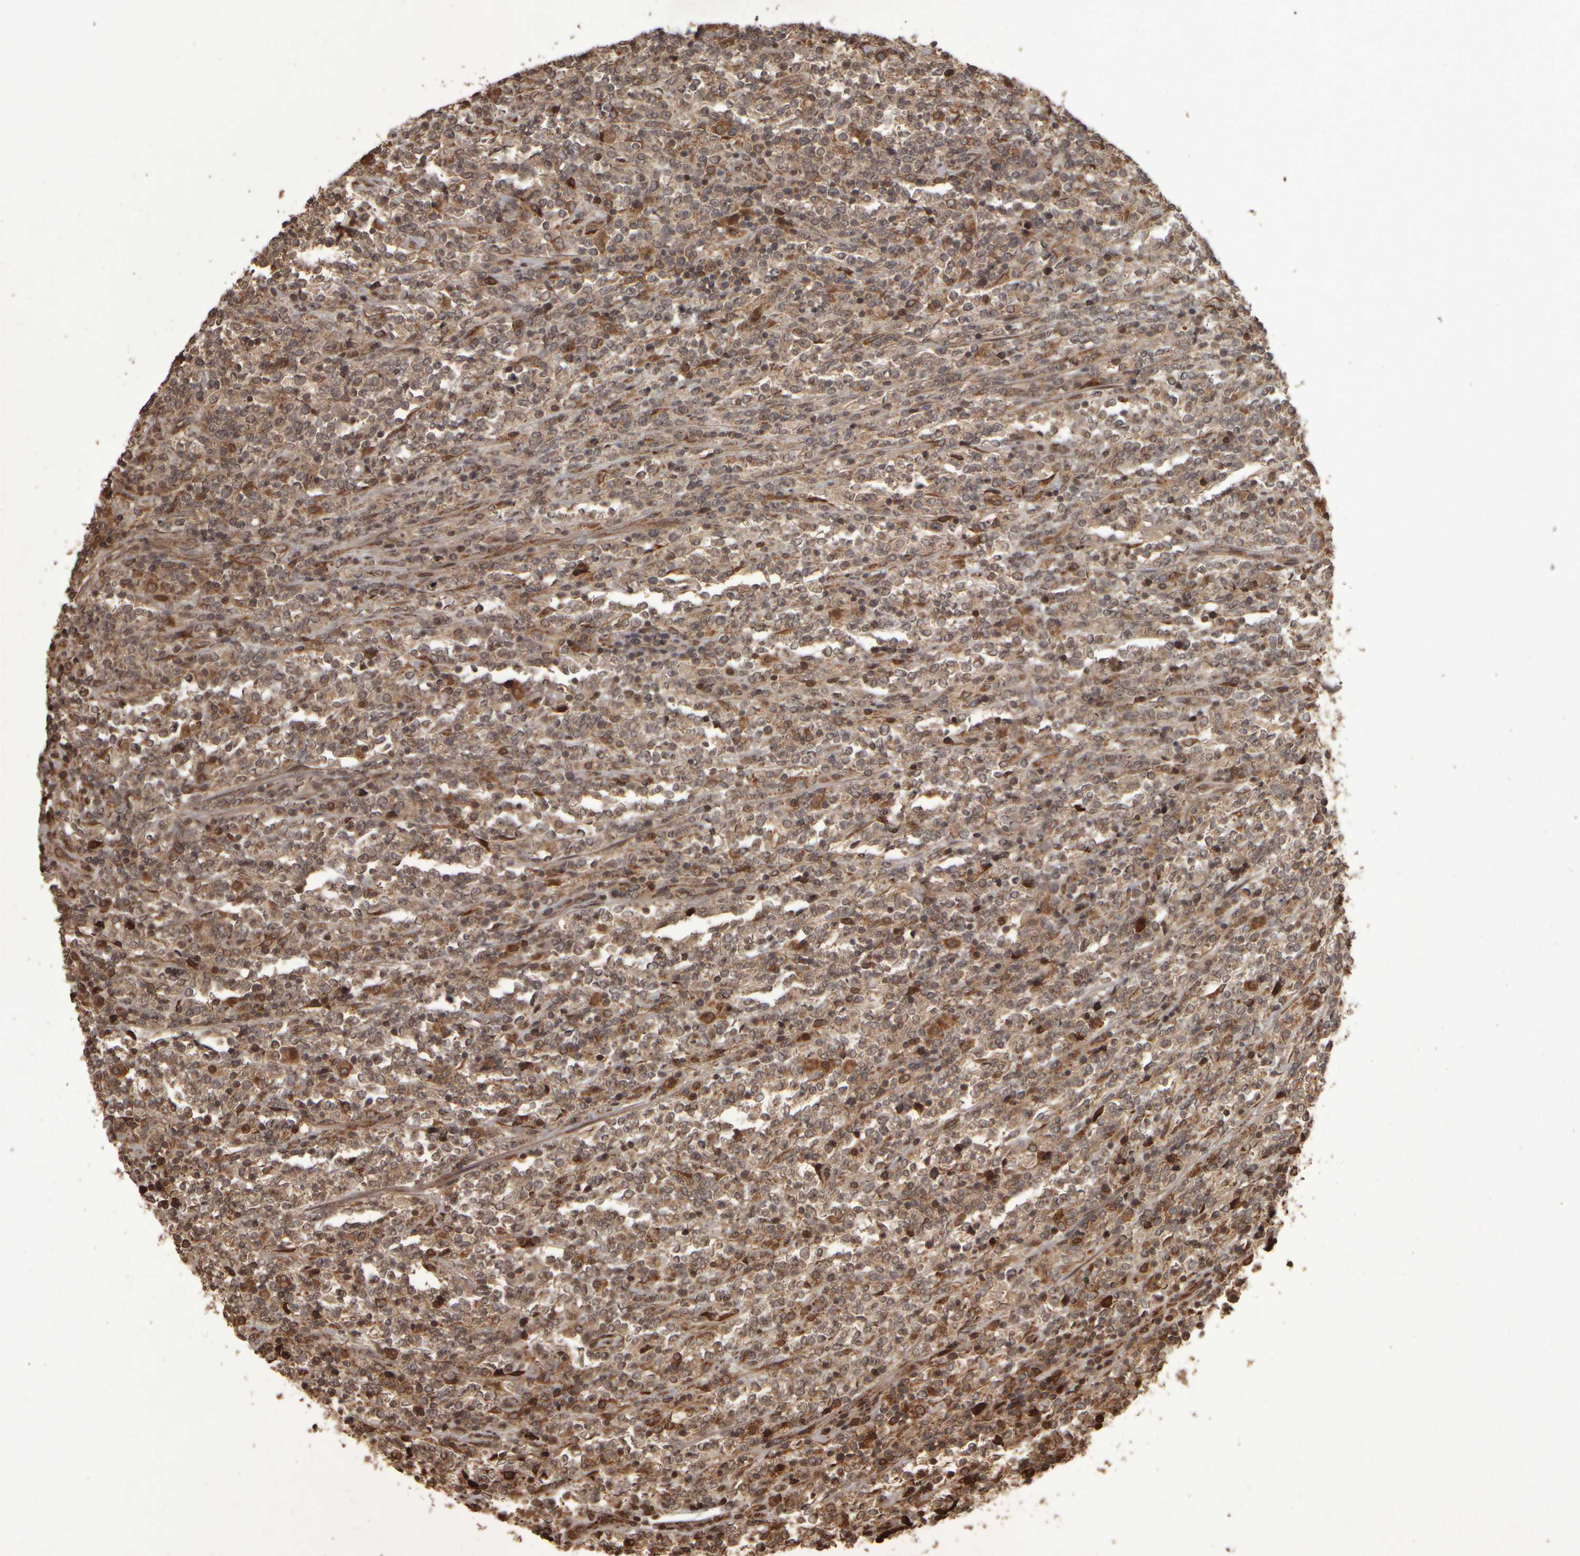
{"staining": {"intensity": "moderate", "quantity": ">75%", "location": "cytoplasmic/membranous"}, "tissue": "lymphoma", "cell_type": "Tumor cells", "image_type": "cancer", "snomed": [{"axis": "morphology", "description": "Malignant lymphoma, non-Hodgkin's type, High grade"}, {"axis": "topography", "description": "Soft tissue"}], "caption": "High-magnification brightfield microscopy of lymphoma stained with DAB (brown) and counterstained with hematoxylin (blue). tumor cells exhibit moderate cytoplasmic/membranous staining is identified in approximately>75% of cells.", "gene": "AGBL3", "patient": {"sex": "male", "age": 18}}